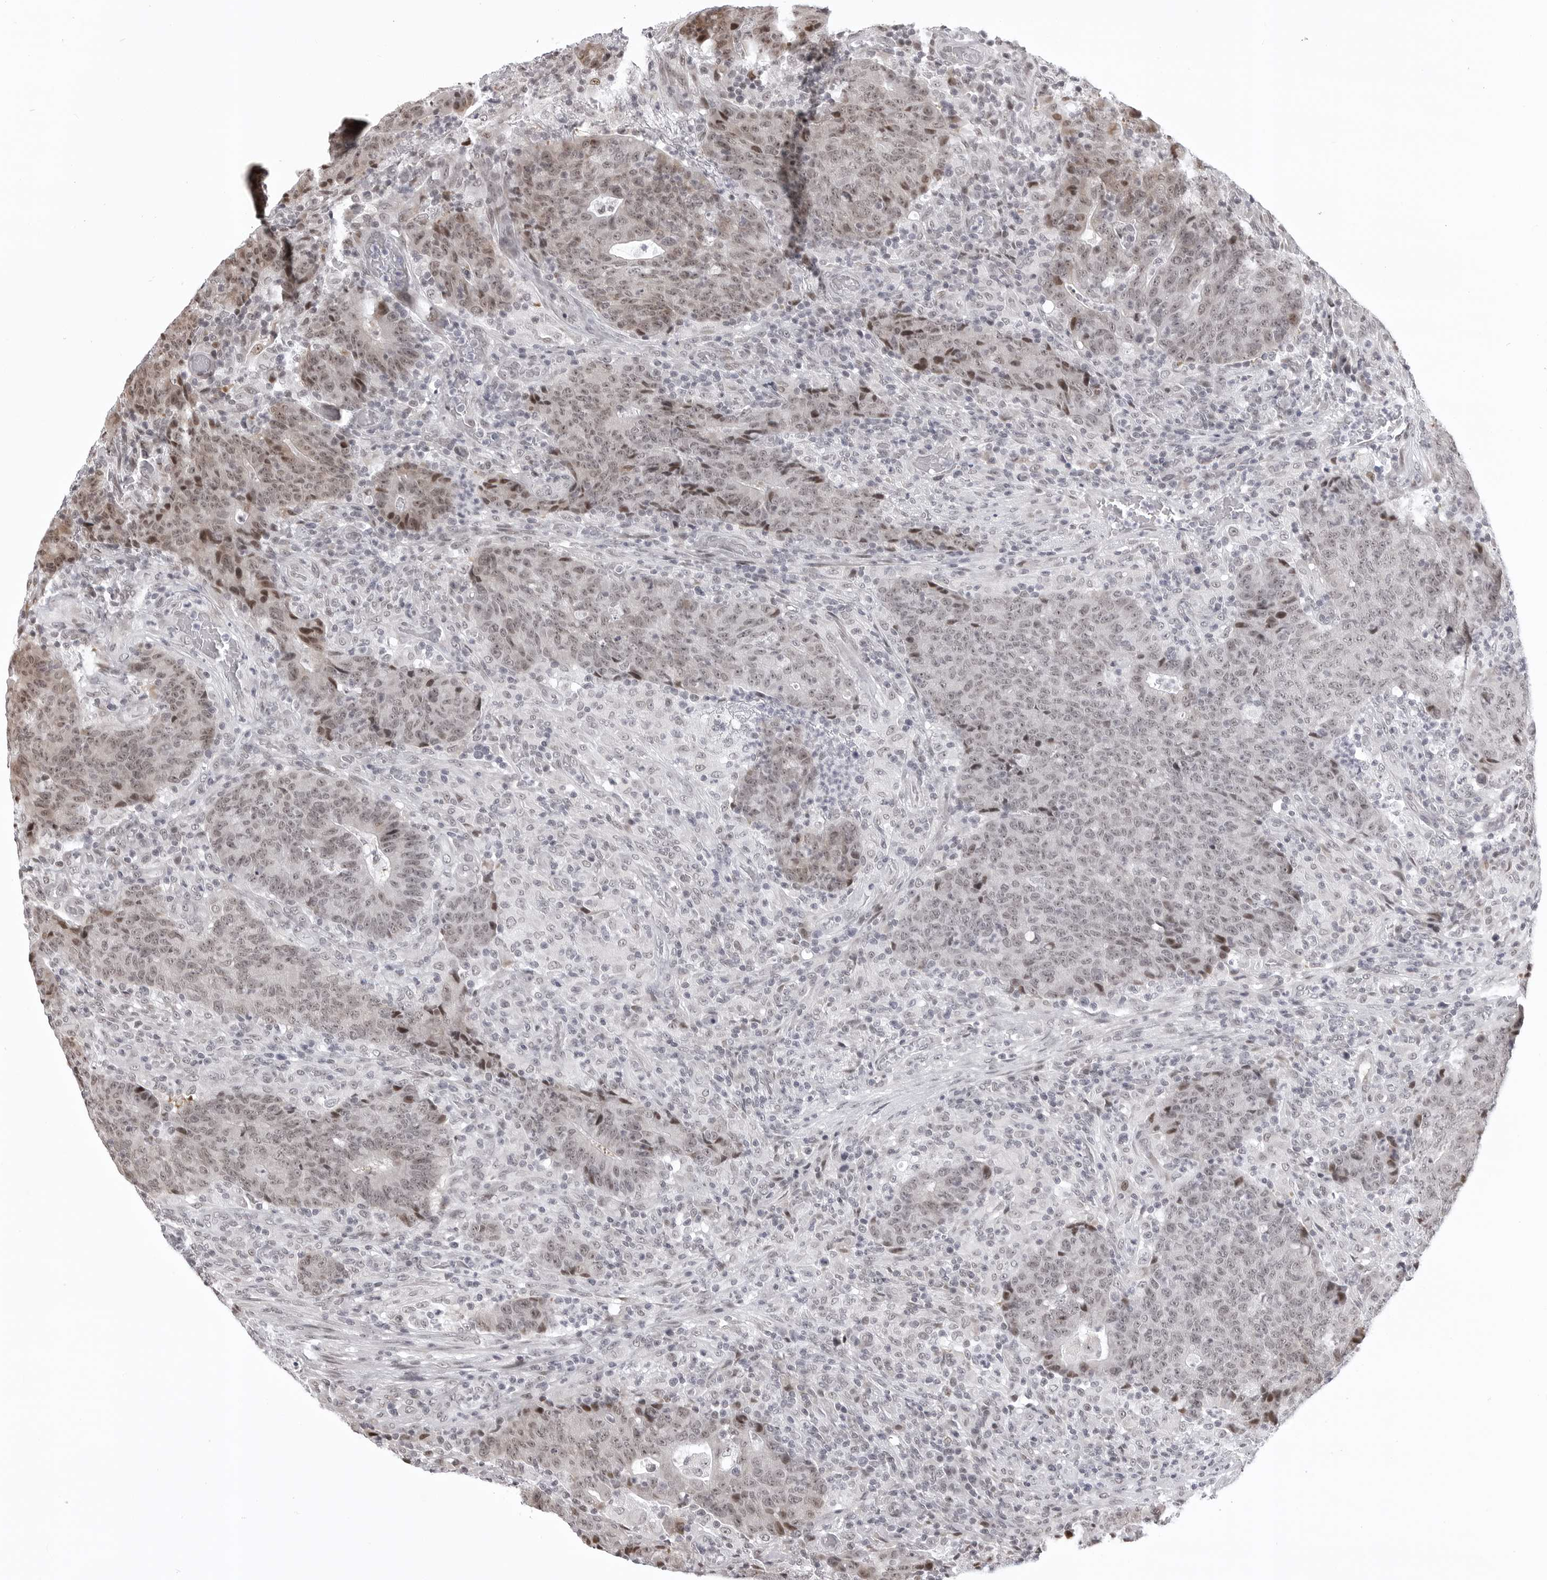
{"staining": {"intensity": "moderate", "quantity": "<25%", "location": "nuclear"}, "tissue": "colorectal cancer", "cell_type": "Tumor cells", "image_type": "cancer", "snomed": [{"axis": "morphology", "description": "Adenocarcinoma, NOS"}, {"axis": "topography", "description": "Colon"}], "caption": "Immunohistochemical staining of adenocarcinoma (colorectal) shows low levels of moderate nuclear protein positivity in about <25% of tumor cells.", "gene": "PHF3", "patient": {"sex": "female", "age": 75}}